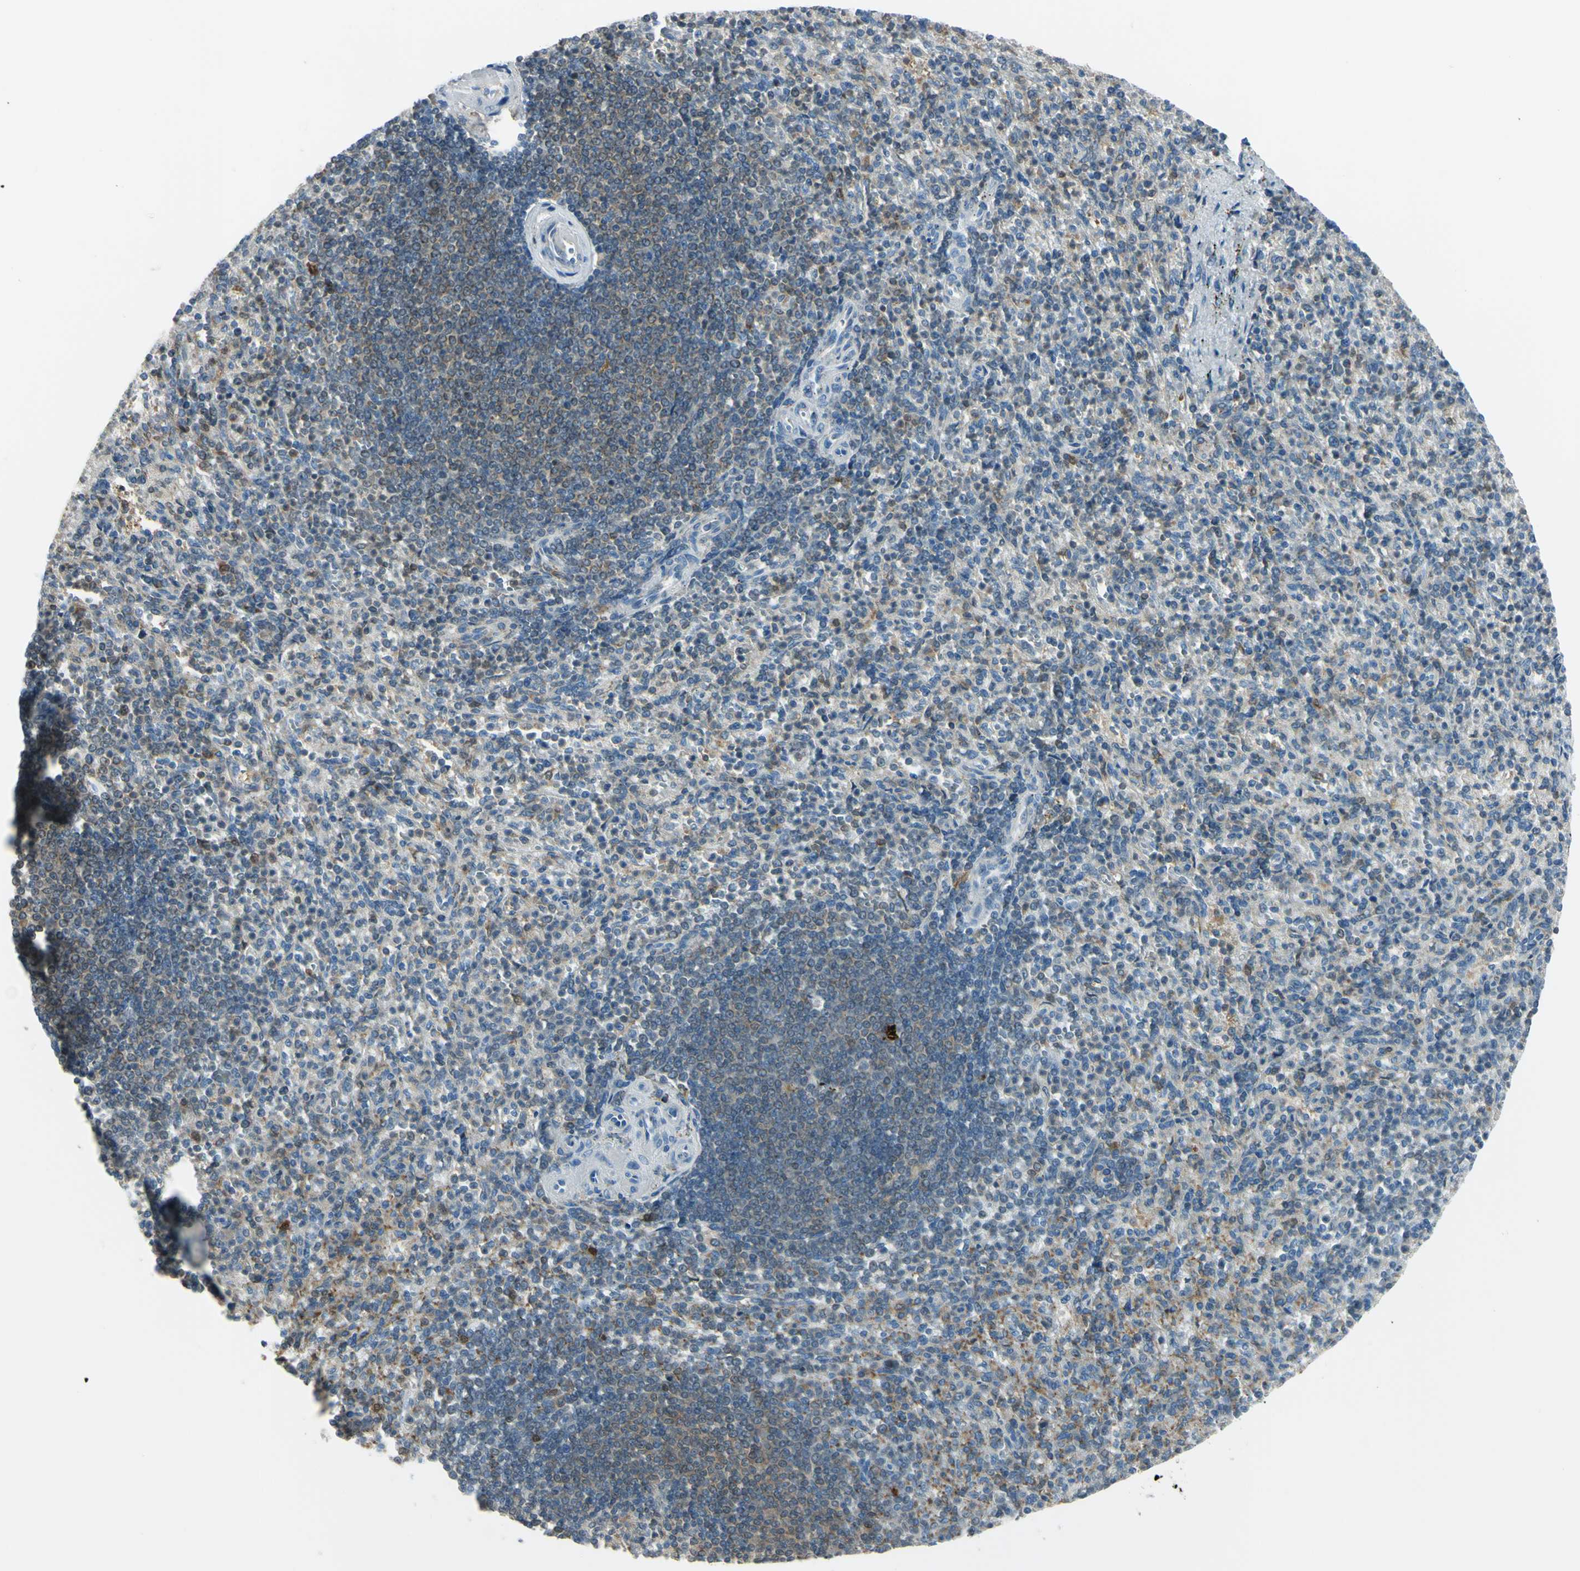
{"staining": {"intensity": "moderate", "quantity": "<25%", "location": "cytoplasmic/membranous"}, "tissue": "spleen", "cell_type": "Cells in red pulp", "image_type": "normal", "snomed": [{"axis": "morphology", "description": "Normal tissue, NOS"}, {"axis": "topography", "description": "Spleen"}], "caption": "The micrograph exhibits immunohistochemical staining of normal spleen. There is moderate cytoplasmic/membranous staining is present in about <25% of cells in red pulp.", "gene": "CYRIB", "patient": {"sex": "female", "age": 74}}